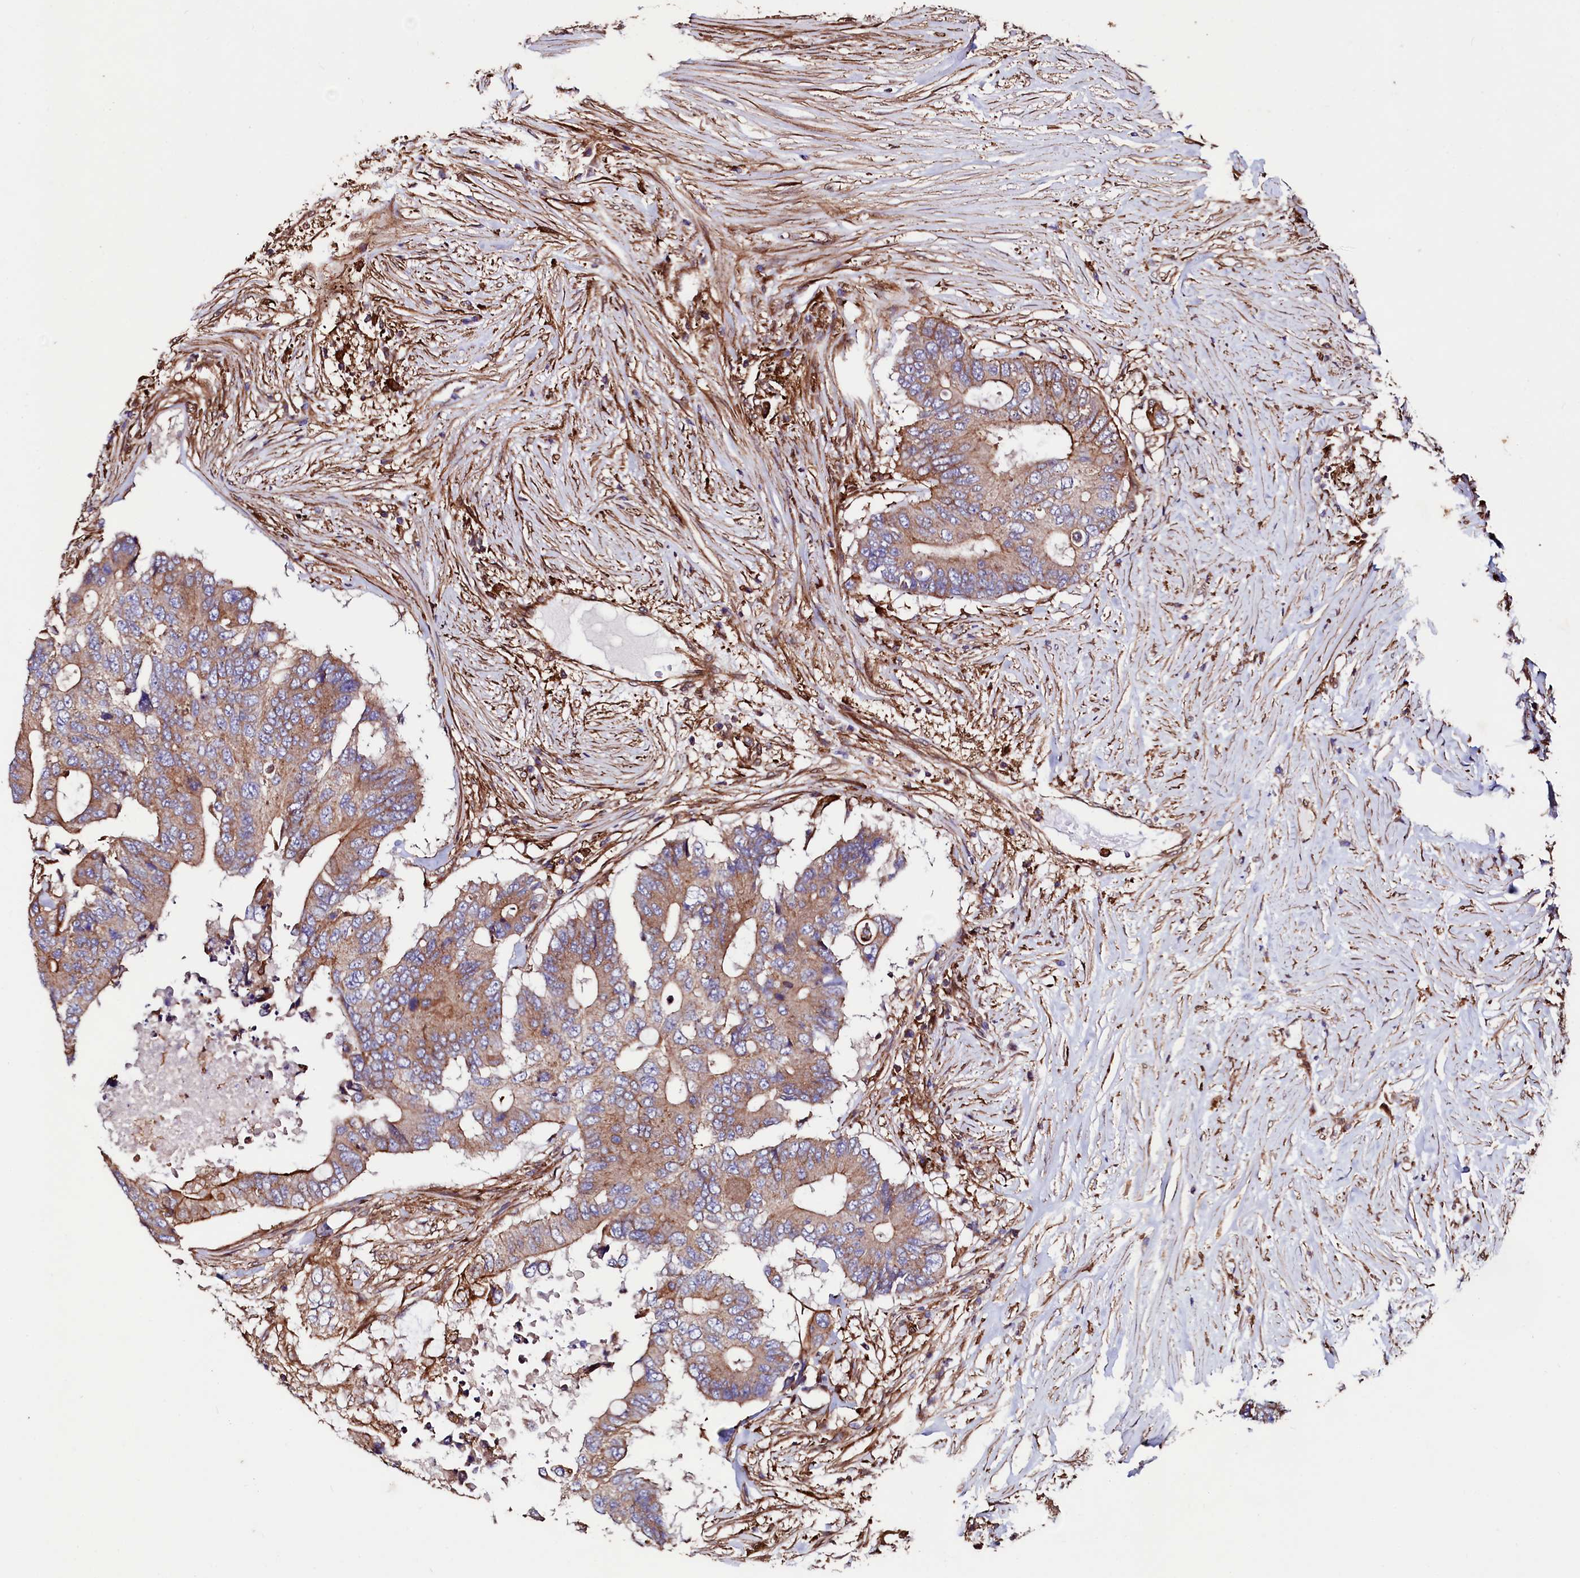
{"staining": {"intensity": "moderate", "quantity": ">75%", "location": "cytoplasmic/membranous"}, "tissue": "colorectal cancer", "cell_type": "Tumor cells", "image_type": "cancer", "snomed": [{"axis": "morphology", "description": "Adenocarcinoma, NOS"}, {"axis": "topography", "description": "Colon"}], "caption": "Colorectal adenocarcinoma stained for a protein reveals moderate cytoplasmic/membranous positivity in tumor cells.", "gene": "STAMBPL1", "patient": {"sex": "male", "age": 71}}